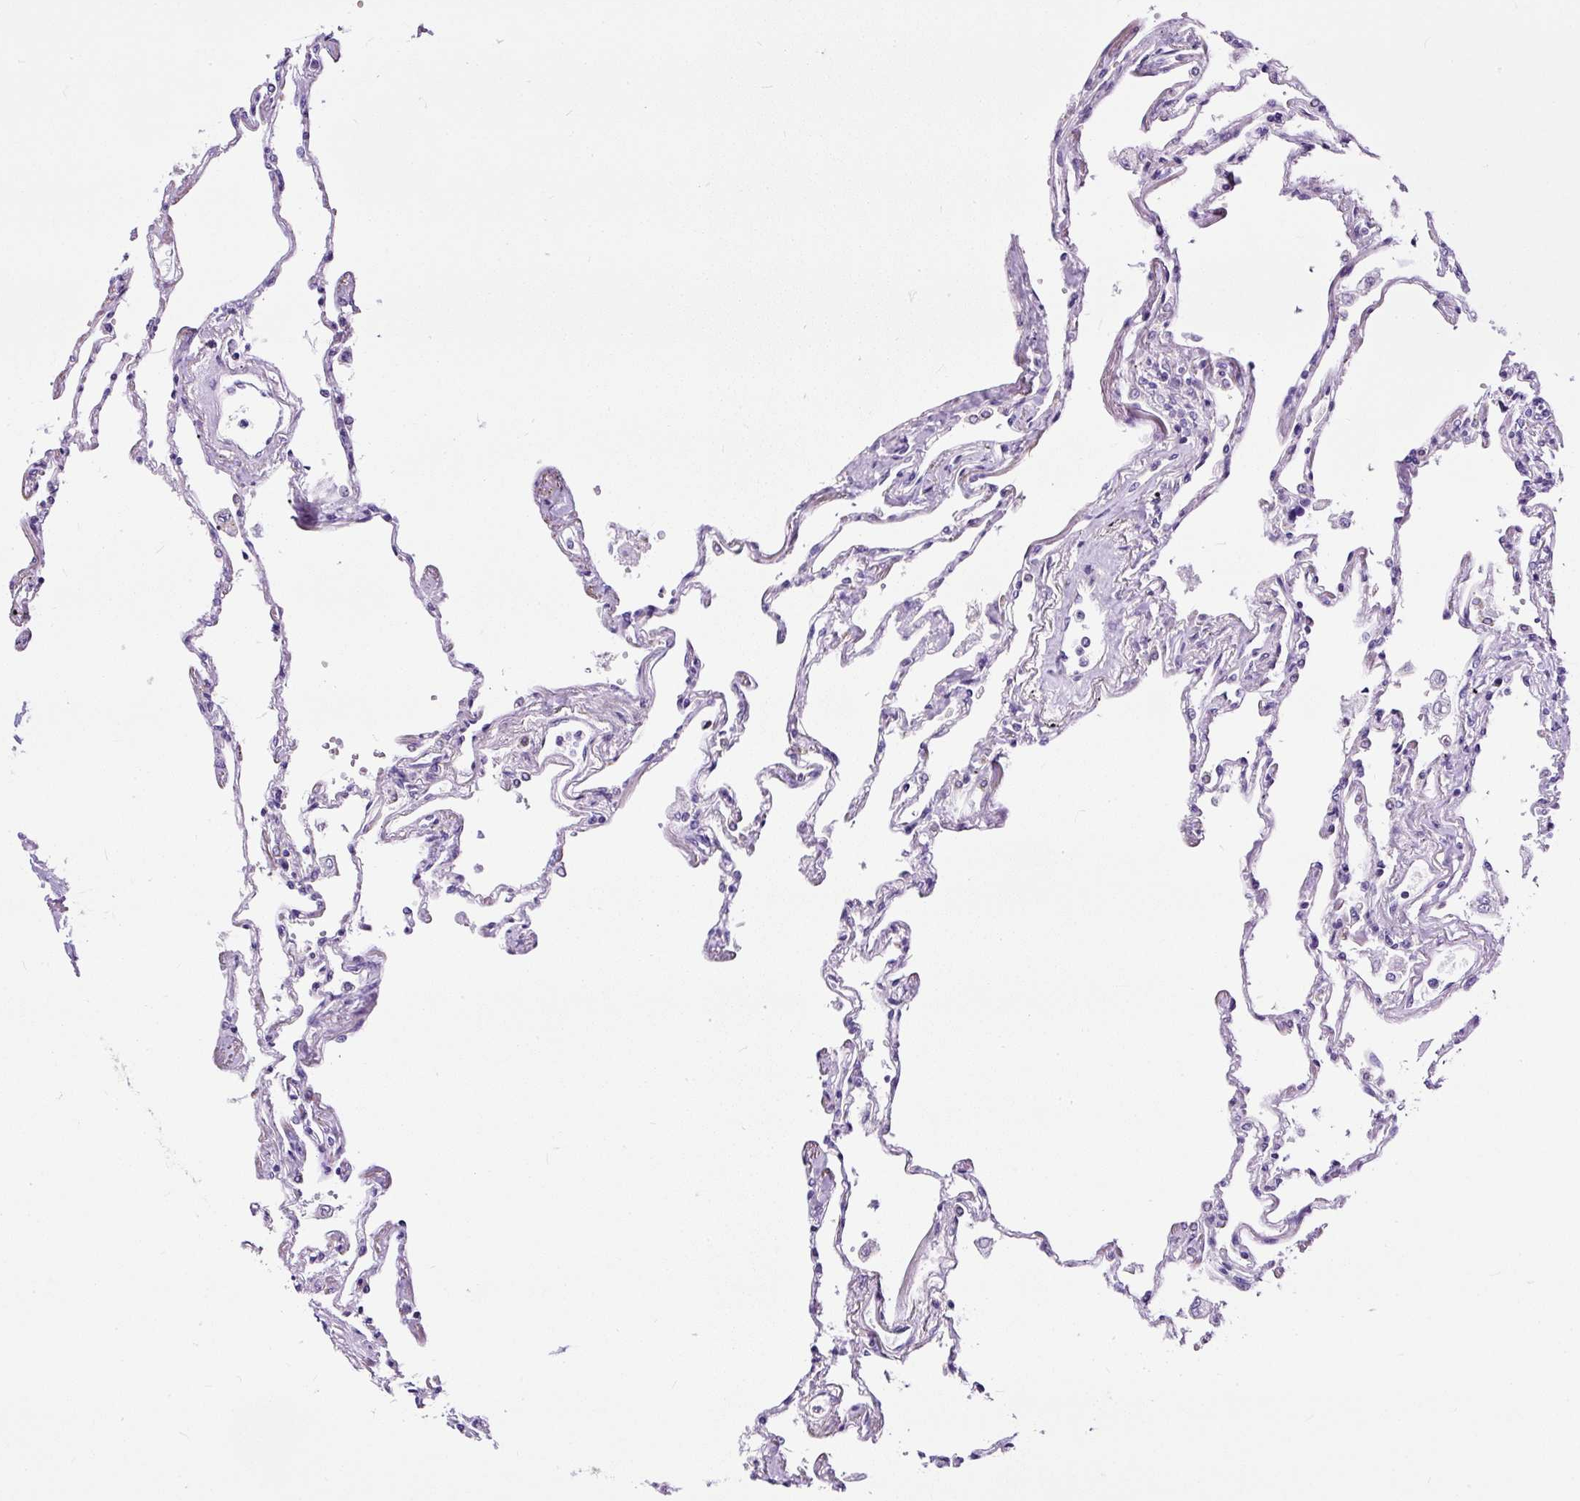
{"staining": {"intensity": "negative", "quantity": "none", "location": "none"}, "tissue": "lung", "cell_type": "Alveolar cells", "image_type": "normal", "snomed": [{"axis": "morphology", "description": "Normal tissue, NOS"}, {"axis": "topography", "description": "Lung"}], "caption": "Immunohistochemistry (IHC) image of benign lung: lung stained with DAB (3,3'-diaminobenzidine) demonstrates no significant protein staining in alveolar cells.", "gene": "STOX2", "patient": {"sex": "female", "age": 67}}